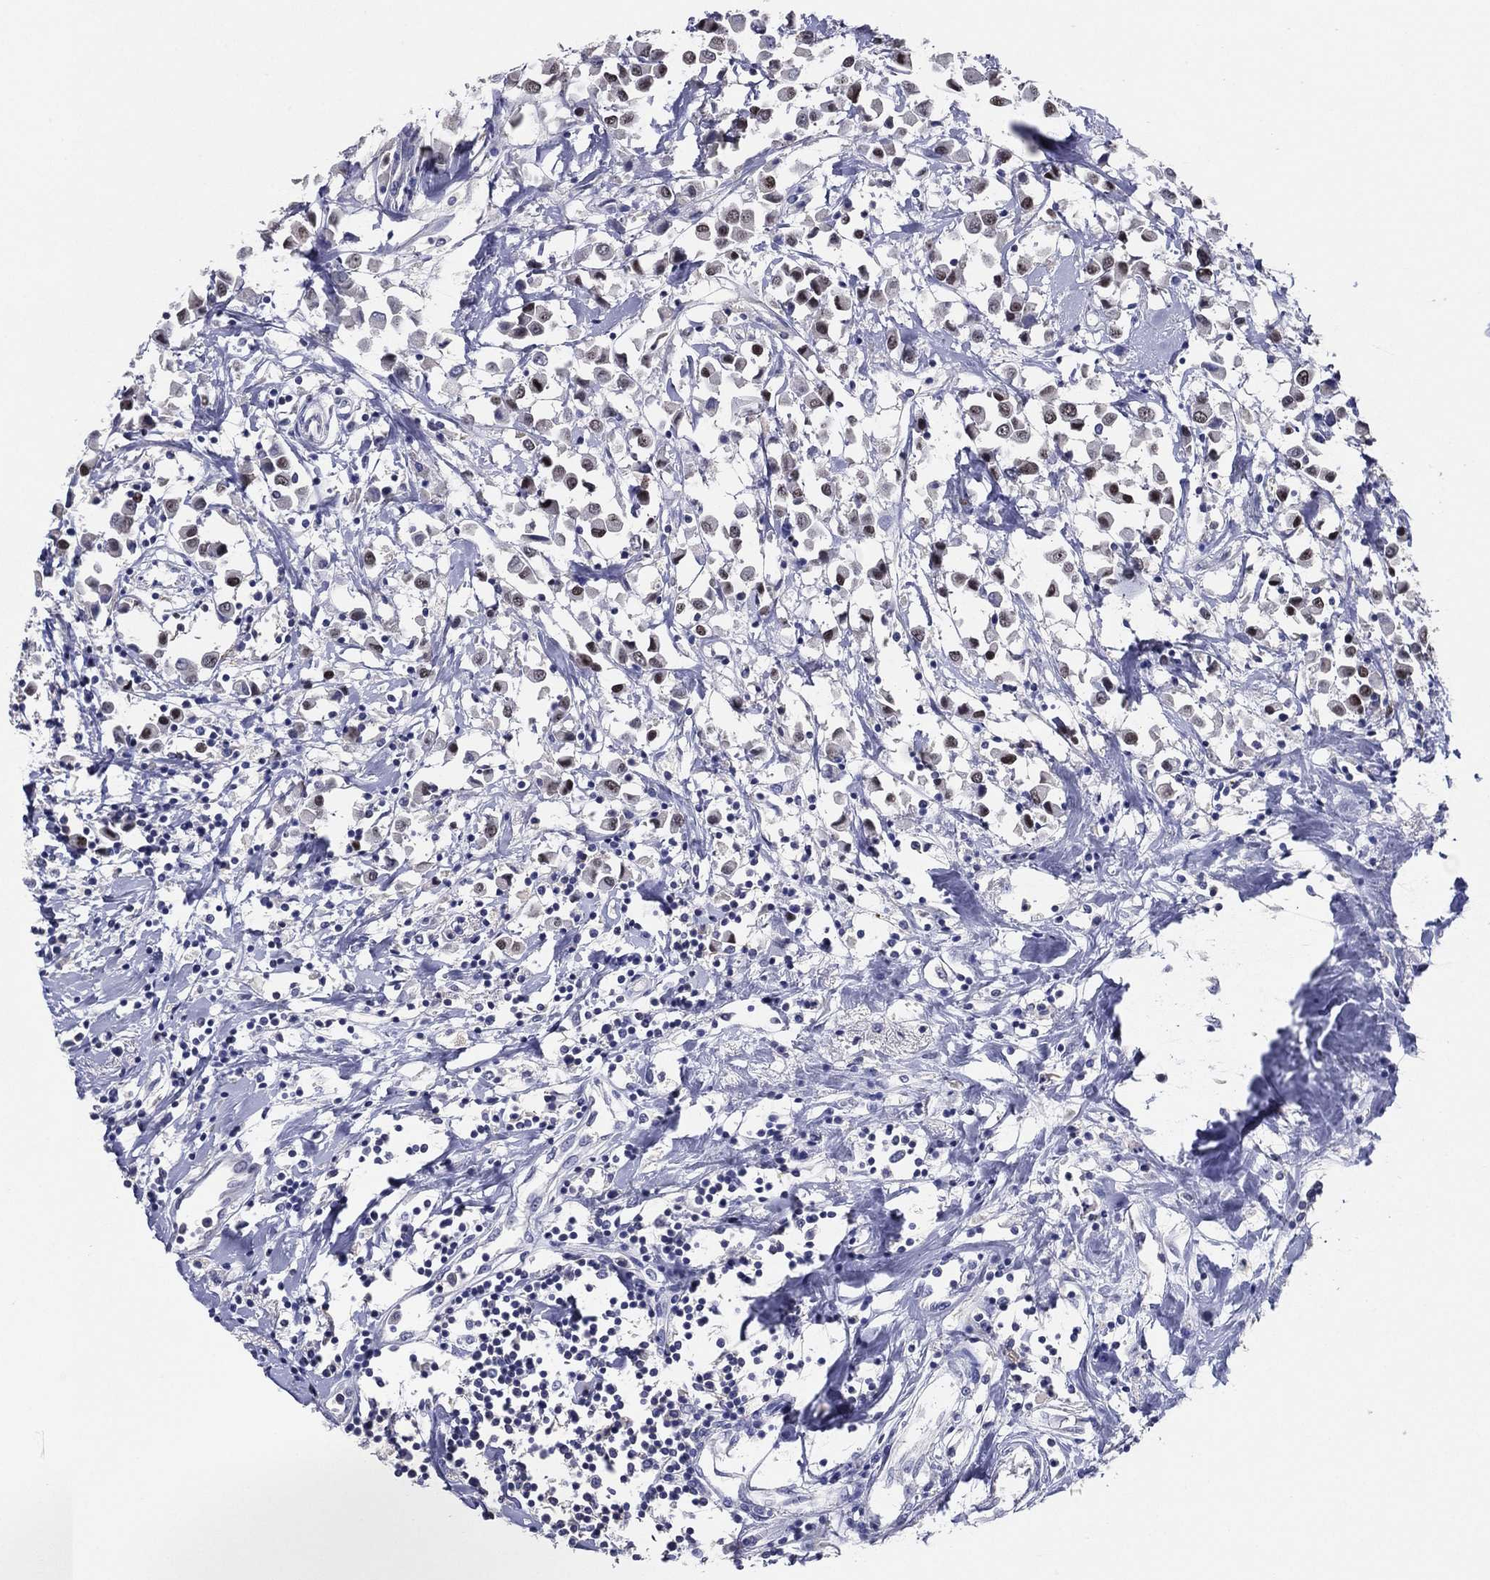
{"staining": {"intensity": "moderate", "quantity": "<25%", "location": "nuclear"}, "tissue": "breast cancer", "cell_type": "Tumor cells", "image_type": "cancer", "snomed": [{"axis": "morphology", "description": "Duct carcinoma"}, {"axis": "topography", "description": "Breast"}], "caption": "Immunohistochemistry (IHC) staining of breast infiltrating ductal carcinoma, which shows low levels of moderate nuclear expression in about <25% of tumor cells indicating moderate nuclear protein positivity. The staining was performed using DAB (brown) for protein detection and nuclei were counterstained in hematoxylin (blue).", "gene": "TFAP2A", "patient": {"sex": "female", "age": 61}}